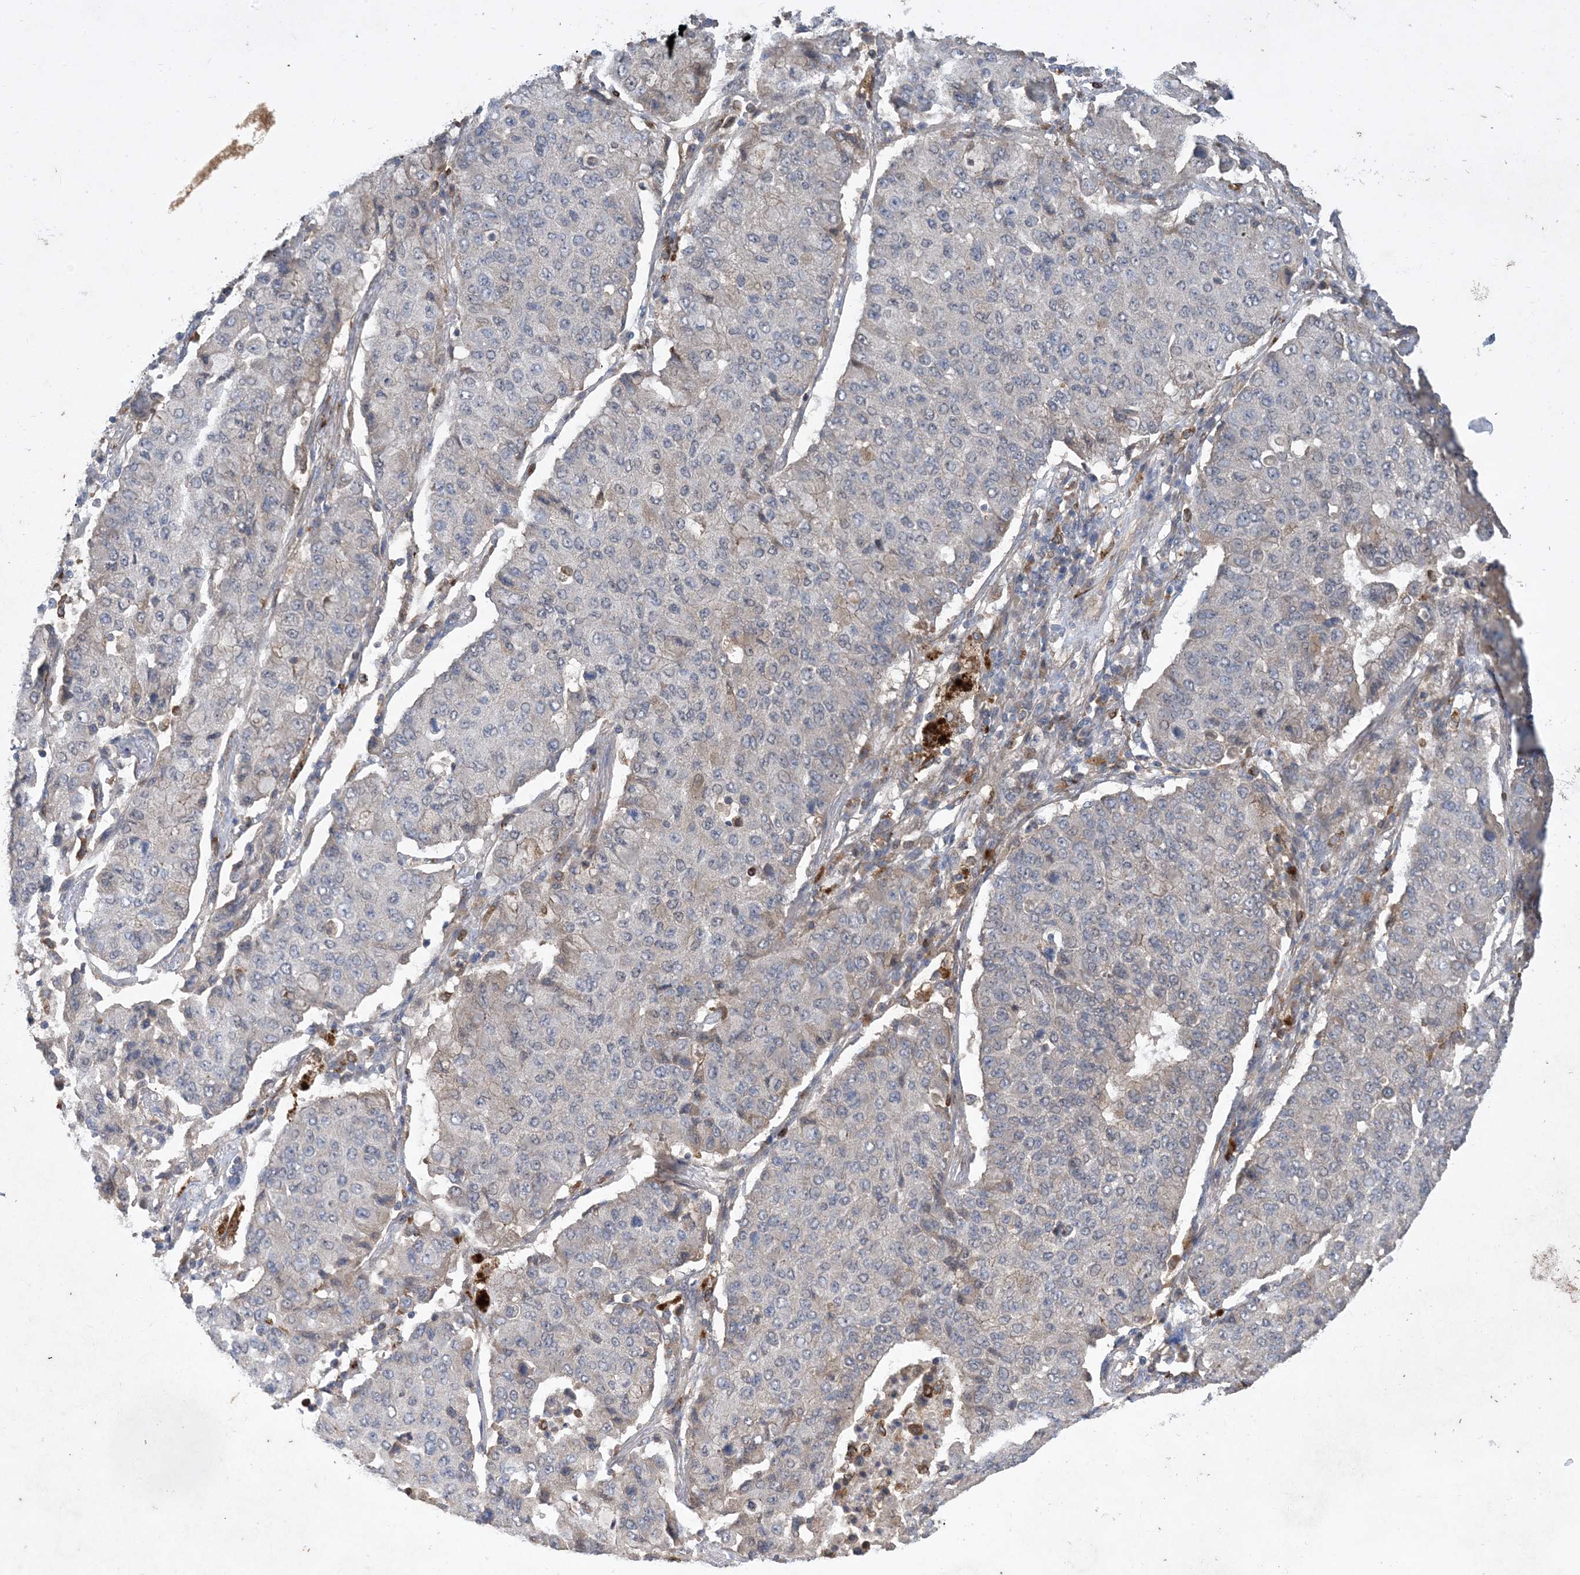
{"staining": {"intensity": "negative", "quantity": "none", "location": "none"}, "tissue": "lung cancer", "cell_type": "Tumor cells", "image_type": "cancer", "snomed": [{"axis": "morphology", "description": "Squamous cell carcinoma, NOS"}, {"axis": "topography", "description": "Lung"}], "caption": "Immunohistochemistry histopathology image of neoplastic tissue: squamous cell carcinoma (lung) stained with DAB (3,3'-diaminobenzidine) exhibits no significant protein positivity in tumor cells.", "gene": "MASP2", "patient": {"sex": "male", "age": 74}}